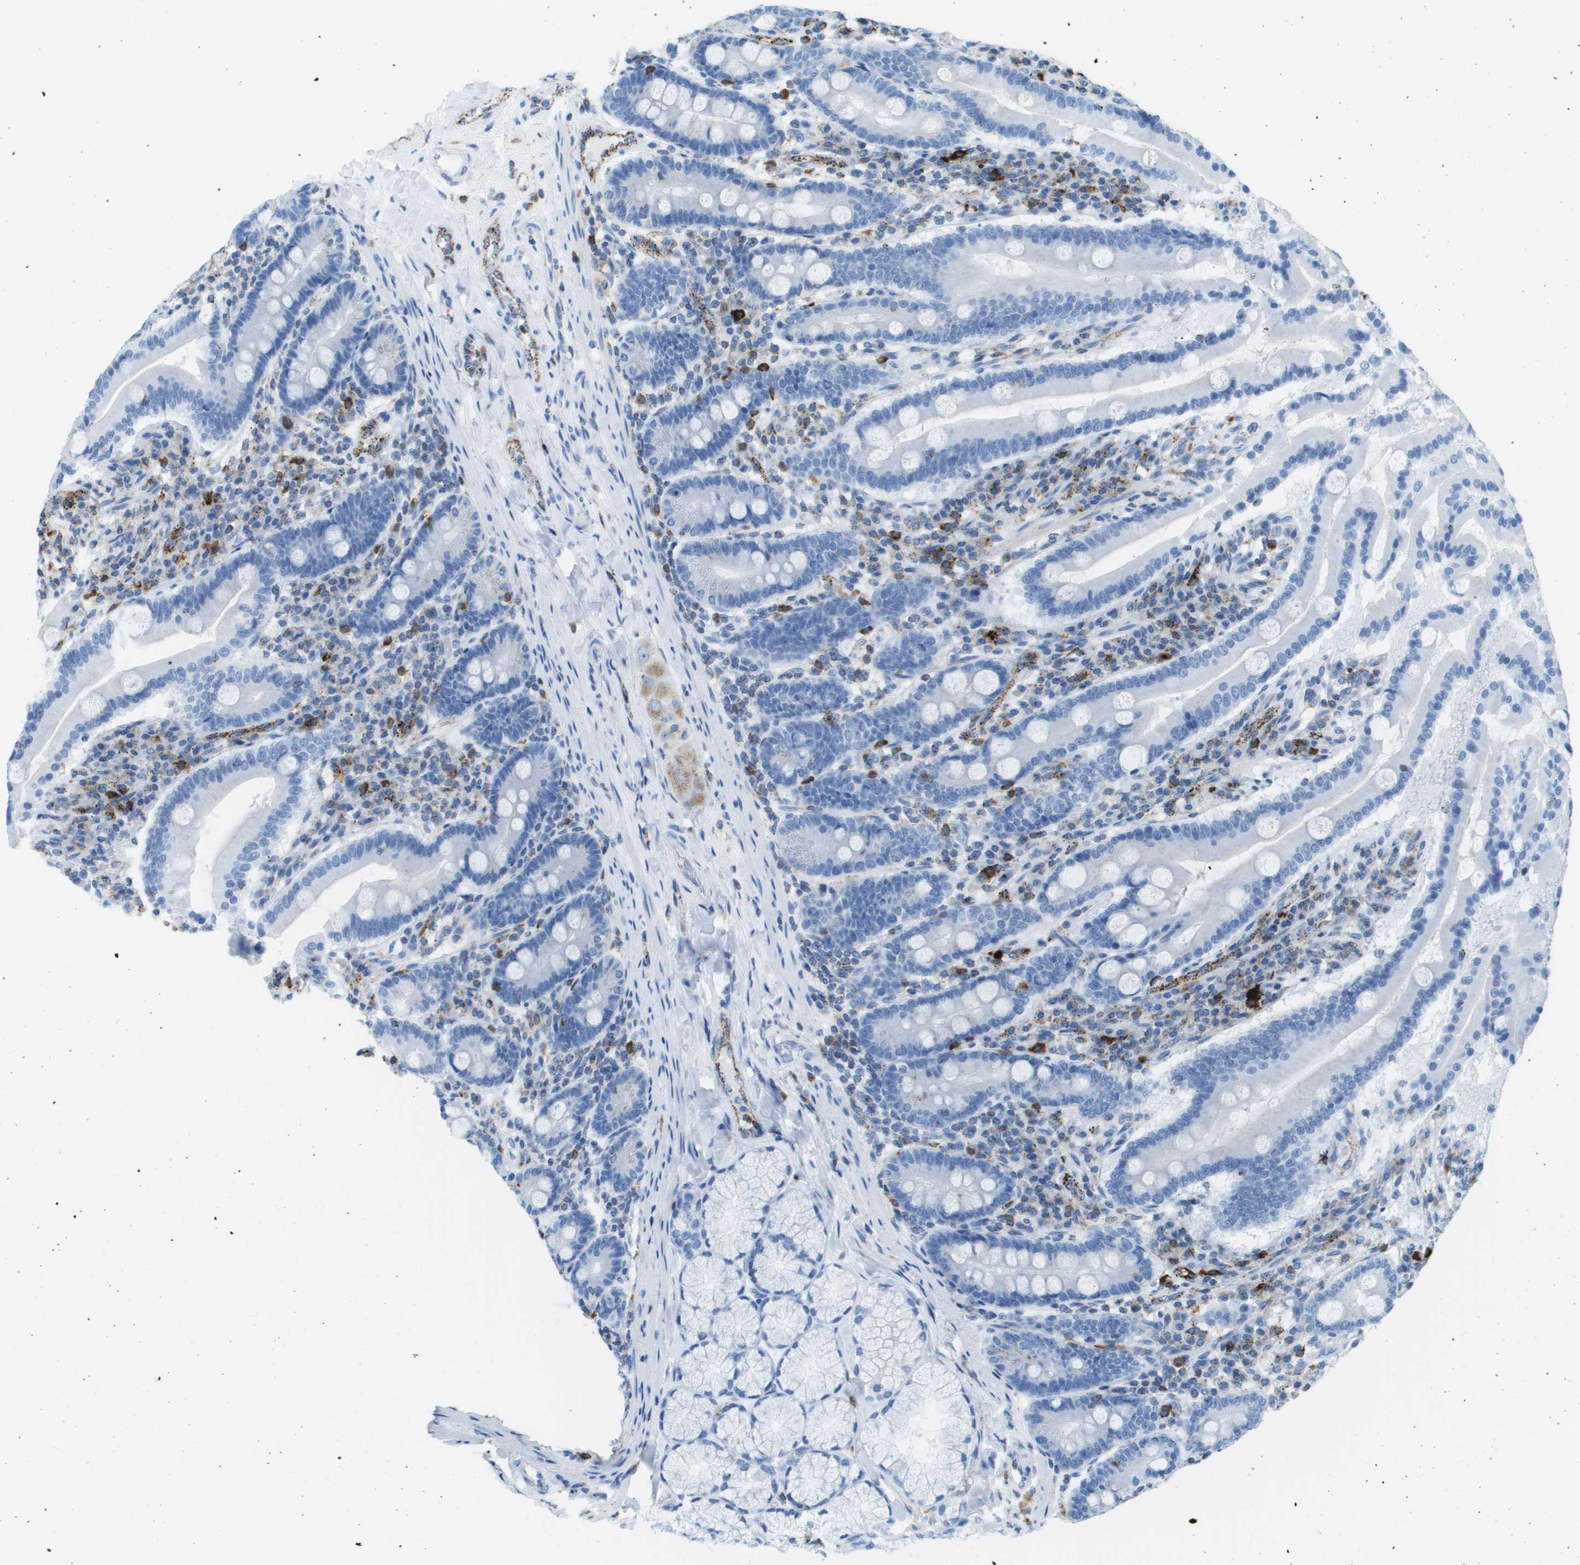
{"staining": {"intensity": "negative", "quantity": "none", "location": "none"}, "tissue": "duodenum", "cell_type": "Glandular cells", "image_type": "normal", "snomed": [{"axis": "morphology", "description": "Normal tissue, NOS"}, {"axis": "topography", "description": "Duodenum"}], "caption": "Micrograph shows no significant protein expression in glandular cells of unremarkable duodenum.", "gene": "PRCP", "patient": {"sex": "male", "age": 50}}